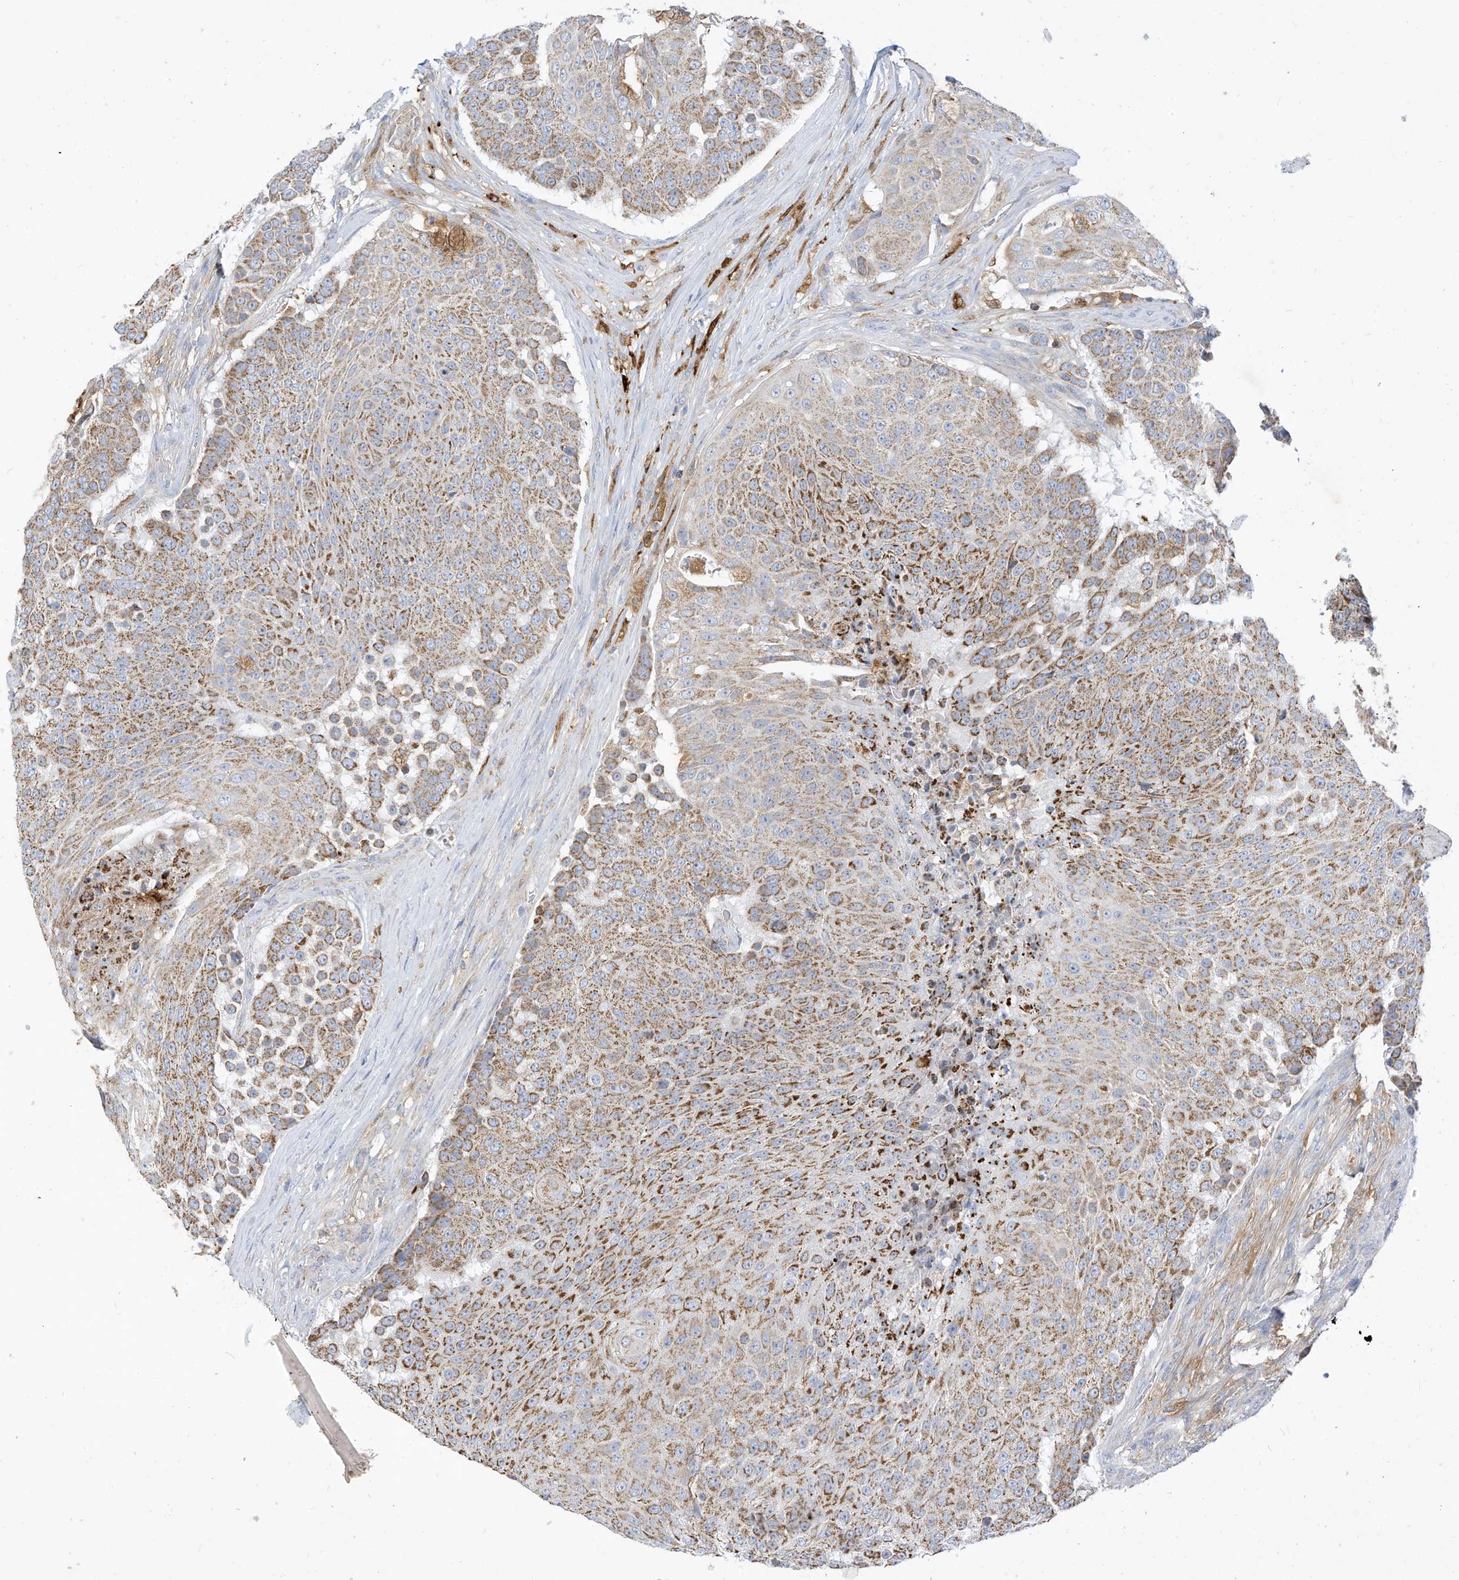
{"staining": {"intensity": "moderate", "quantity": ">75%", "location": "cytoplasmic/membranous"}, "tissue": "urothelial cancer", "cell_type": "Tumor cells", "image_type": "cancer", "snomed": [{"axis": "morphology", "description": "Urothelial carcinoma, High grade"}, {"axis": "topography", "description": "Urinary bladder"}], "caption": "High-grade urothelial carcinoma tissue demonstrates moderate cytoplasmic/membranous staining in about >75% of tumor cells, visualized by immunohistochemistry.", "gene": "RHOH", "patient": {"sex": "female", "age": 63}}